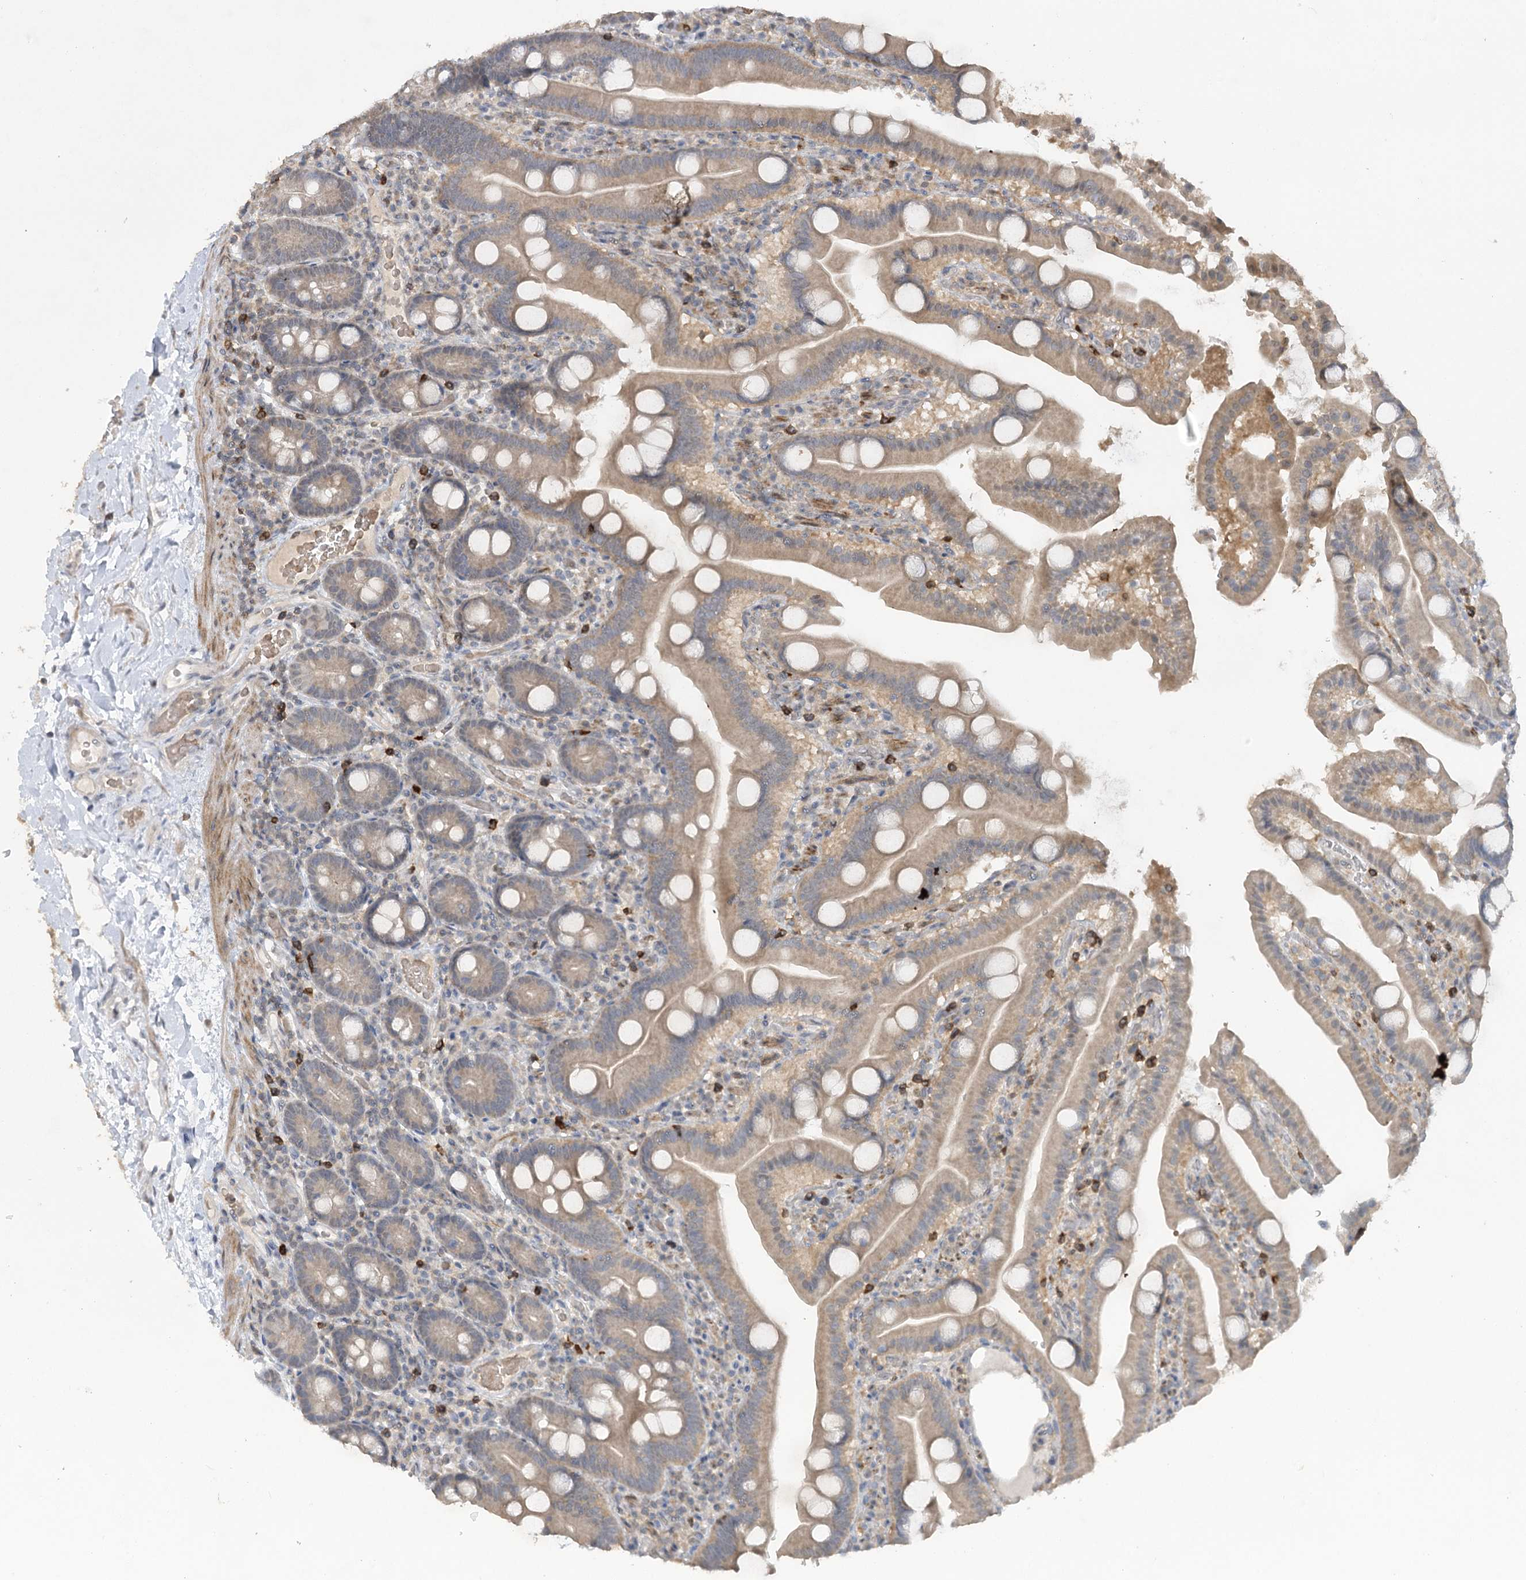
{"staining": {"intensity": "moderate", "quantity": ">75%", "location": "cytoplasmic/membranous"}, "tissue": "duodenum", "cell_type": "Glandular cells", "image_type": "normal", "snomed": [{"axis": "morphology", "description": "Normal tissue, NOS"}, {"axis": "topography", "description": "Duodenum"}], "caption": "The immunohistochemical stain labels moderate cytoplasmic/membranous staining in glandular cells of unremarkable duodenum. (Brightfield microscopy of DAB IHC at high magnification).", "gene": "TRAF3IP1", "patient": {"sex": "male", "age": 55}}